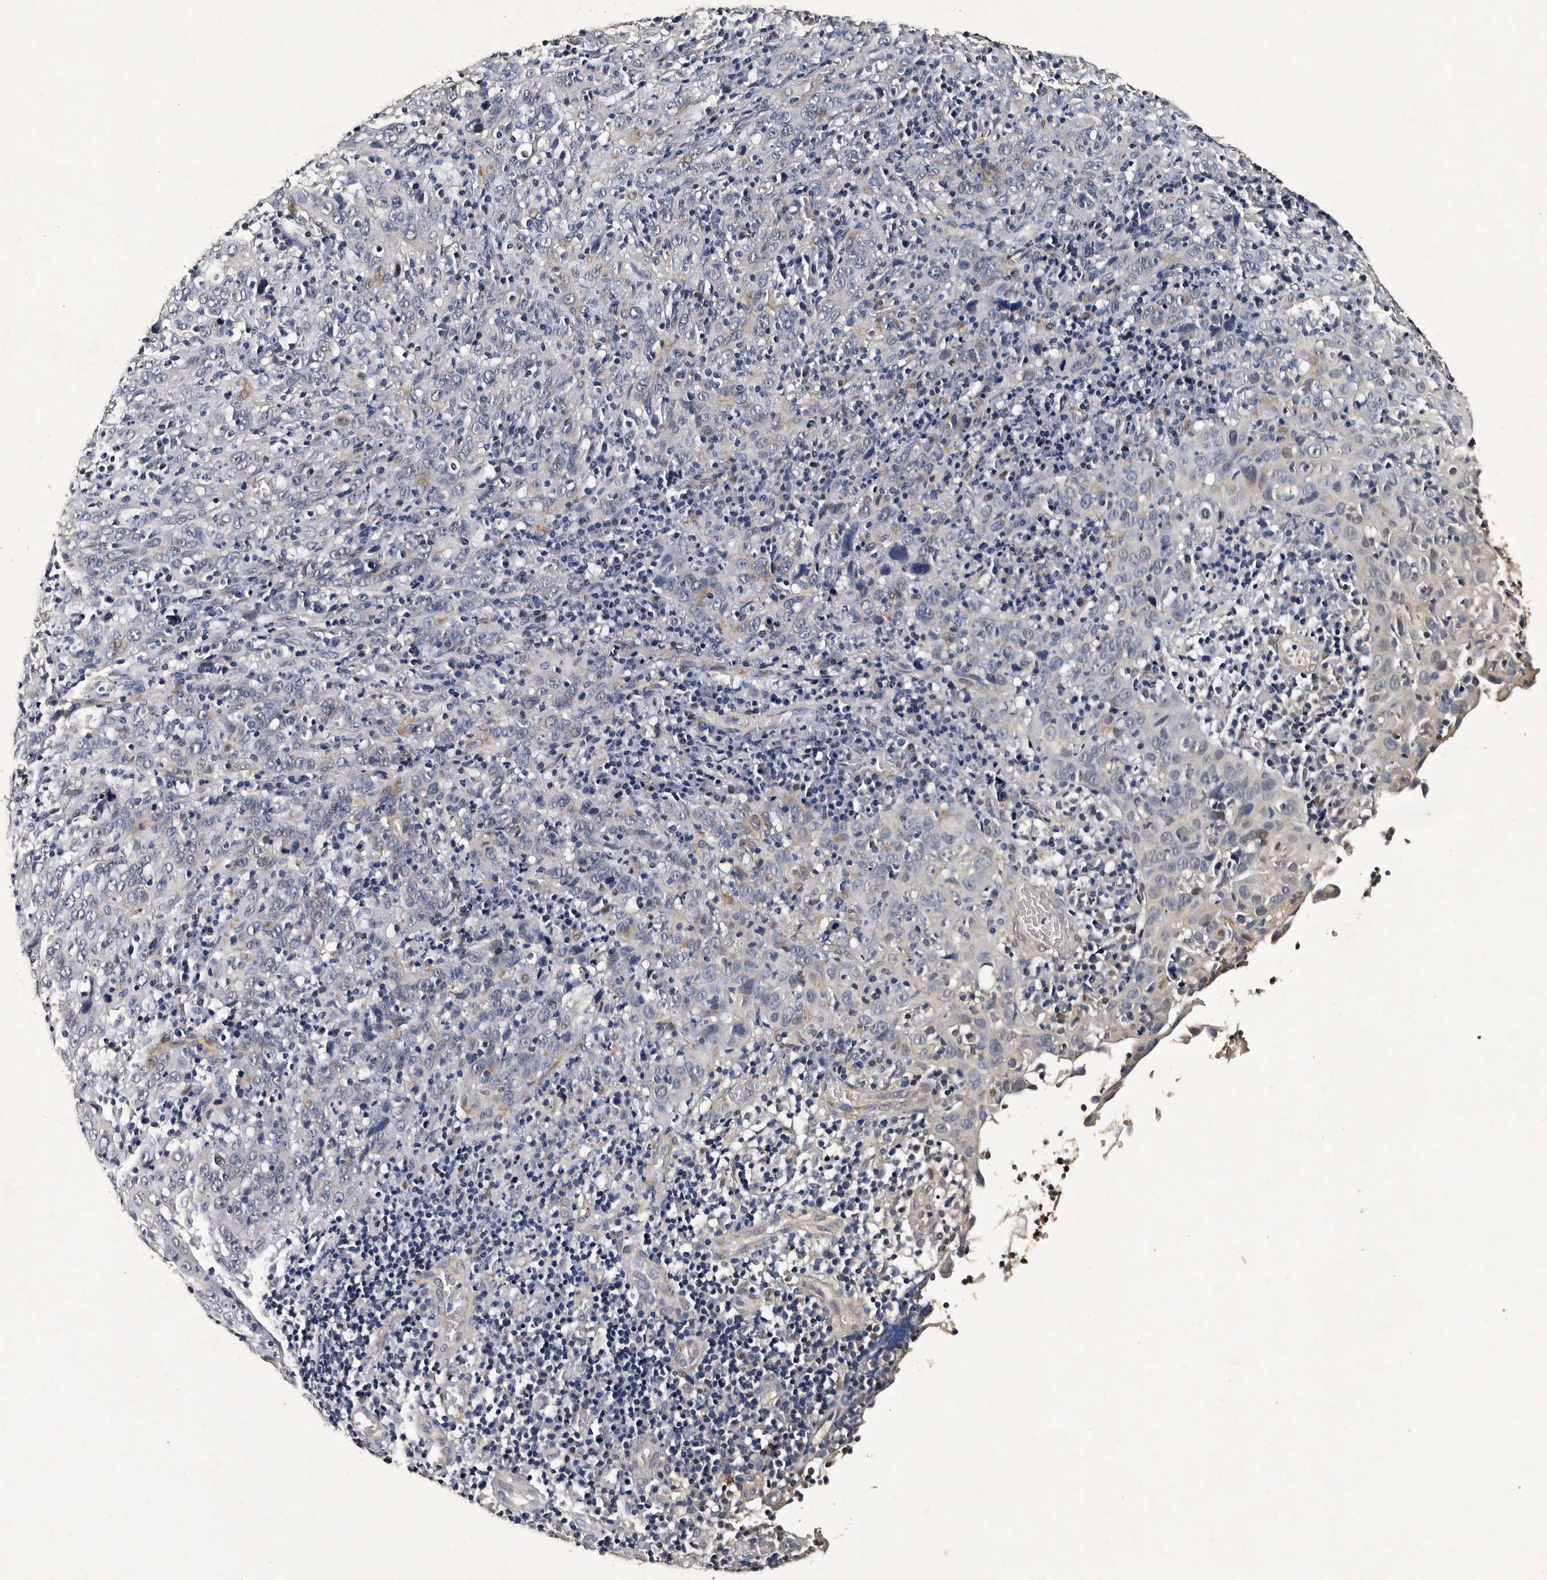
{"staining": {"intensity": "negative", "quantity": "none", "location": "none"}, "tissue": "cervical cancer", "cell_type": "Tumor cells", "image_type": "cancer", "snomed": [{"axis": "morphology", "description": "Squamous cell carcinoma, NOS"}, {"axis": "topography", "description": "Cervix"}], "caption": "Protein analysis of cervical cancer displays no significant expression in tumor cells. (DAB IHC with hematoxylin counter stain).", "gene": "CPNE3", "patient": {"sex": "female", "age": 46}}